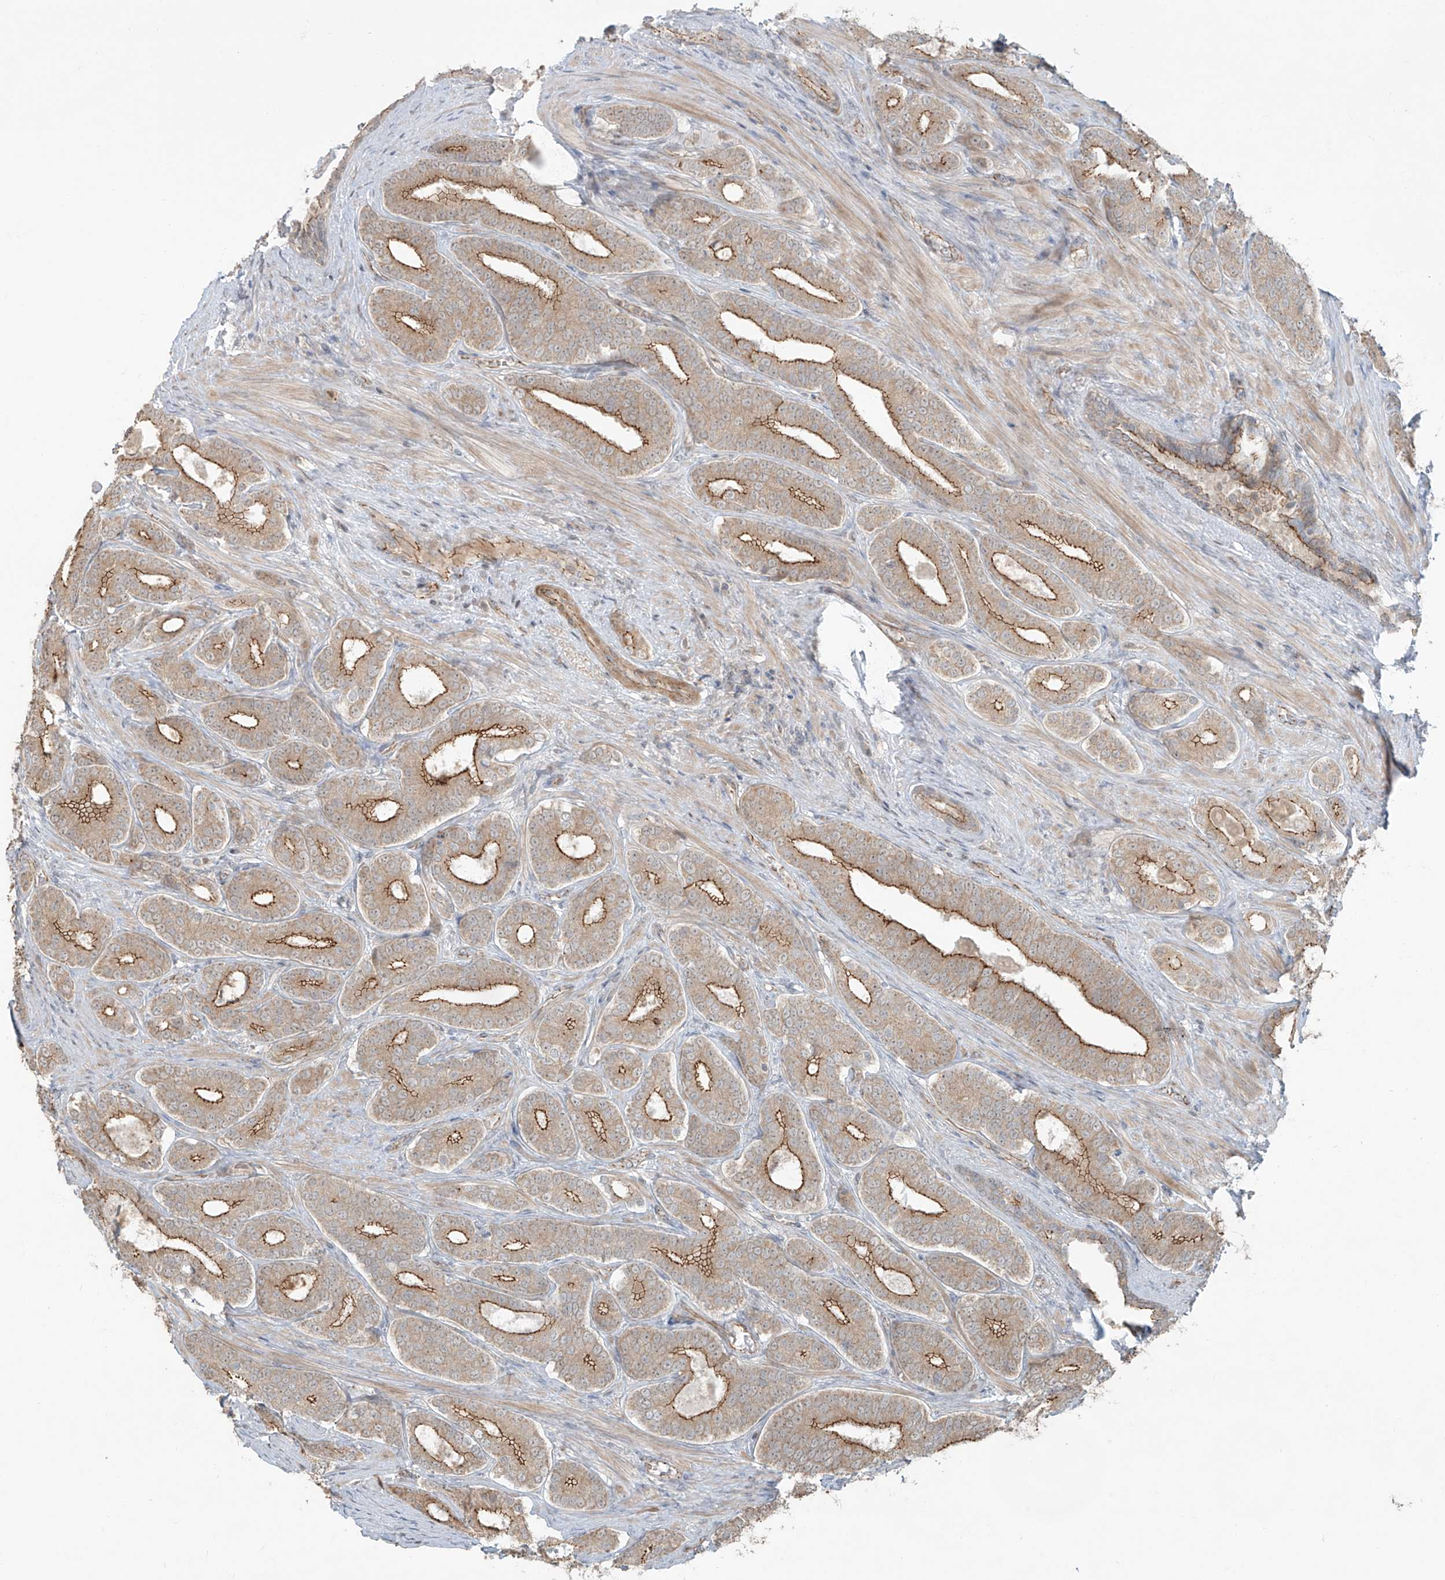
{"staining": {"intensity": "moderate", "quantity": ">75%", "location": "cytoplasmic/membranous"}, "tissue": "prostate cancer", "cell_type": "Tumor cells", "image_type": "cancer", "snomed": [{"axis": "morphology", "description": "Adenocarcinoma, High grade"}, {"axis": "topography", "description": "Prostate"}], "caption": "The micrograph demonstrates immunohistochemical staining of adenocarcinoma (high-grade) (prostate). There is moderate cytoplasmic/membranous positivity is appreciated in approximately >75% of tumor cells. (DAB (3,3'-diaminobenzidine) IHC with brightfield microscopy, high magnification).", "gene": "ZNF16", "patient": {"sex": "male", "age": 60}}